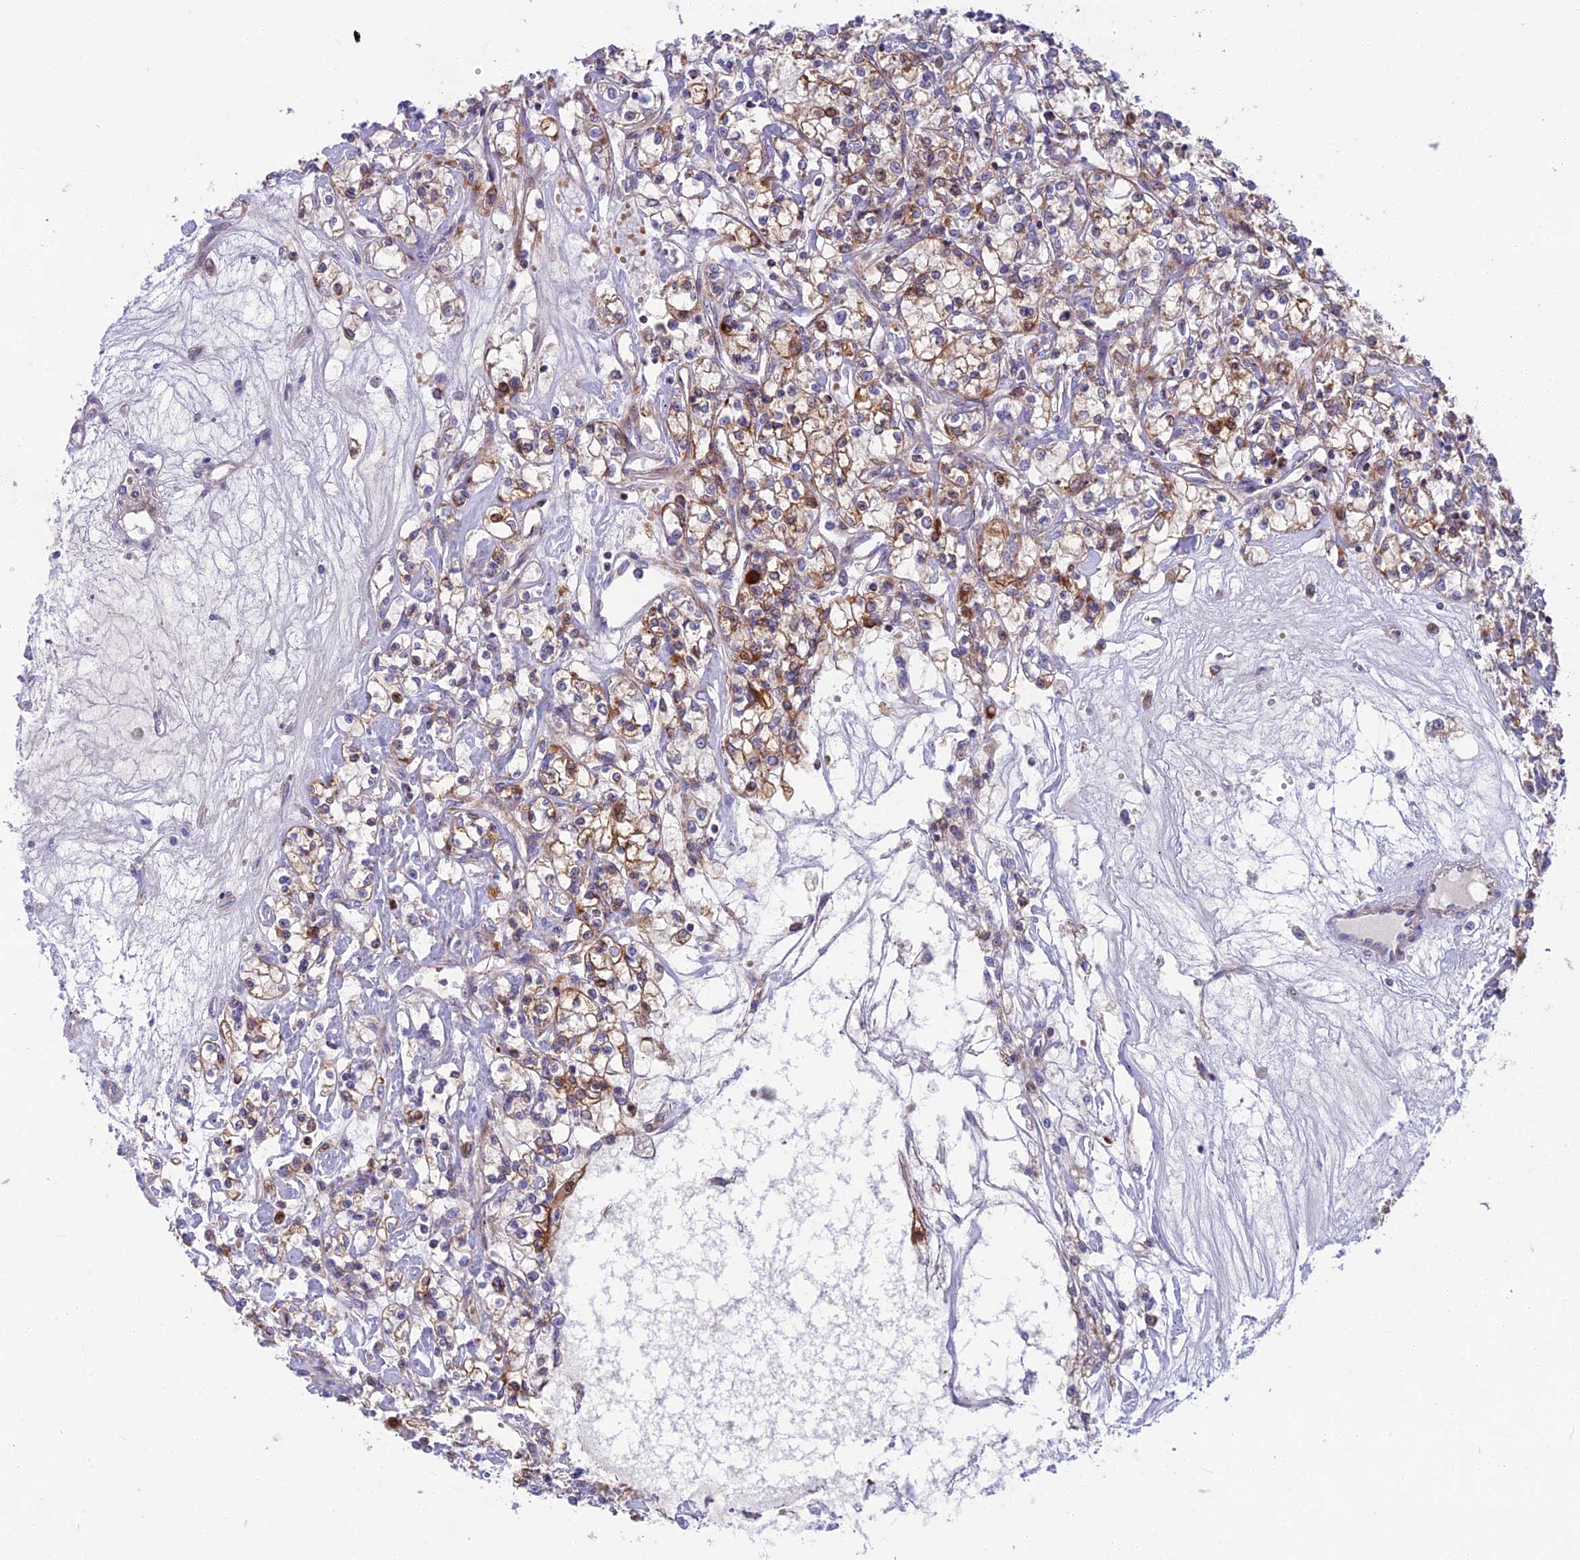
{"staining": {"intensity": "moderate", "quantity": ">75%", "location": "cytoplasmic/membranous"}, "tissue": "renal cancer", "cell_type": "Tumor cells", "image_type": "cancer", "snomed": [{"axis": "morphology", "description": "Adenocarcinoma, NOS"}, {"axis": "topography", "description": "Kidney"}], "caption": "Immunohistochemistry (IHC) histopathology image of neoplastic tissue: human renal cancer (adenocarcinoma) stained using immunohistochemistry (IHC) shows medium levels of moderate protein expression localized specifically in the cytoplasmic/membranous of tumor cells, appearing as a cytoplasmic/membranous brown color.", "gene": "CS", "patient": {"sex": "female", "age": 59}}